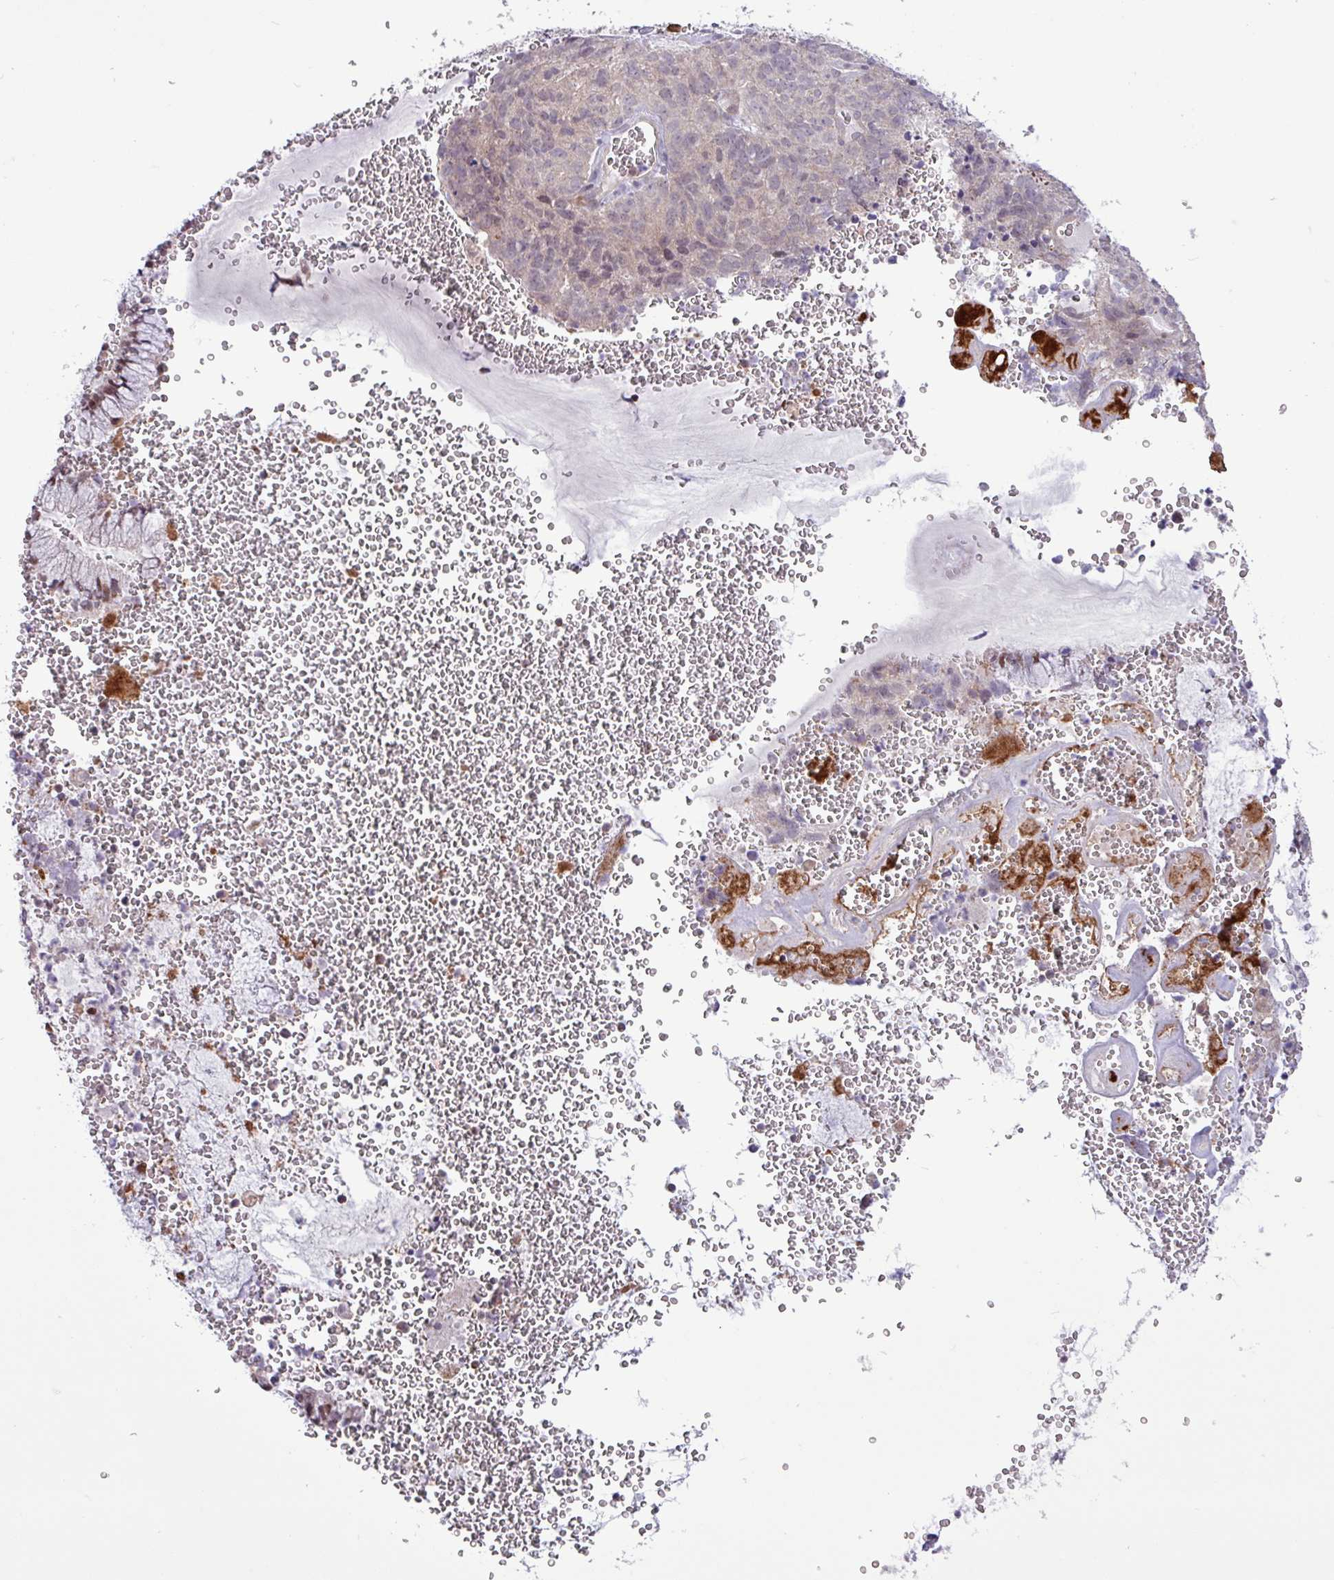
{"staining": {"intensity": "negative", "quantity": "none", "location": "none"}, "tissue": "cervical cancer", "cell_type": "Tumor cells", "image_type": "cancer", "snomed": [{"axis": "morphology", "description": "Adenocarcinoma, NOS"}, {"axis": "topography", "description": "Cervix"}], "caption": "This micrograph is of adenocarcinoma (cervical) stained with immunohistochemistry to label a protein in brown with the nuclei are counter-stained blue. There is no expression in tumor cells.", "gene": "RTL3", "patient": {"sex": "female", "age": 38}}